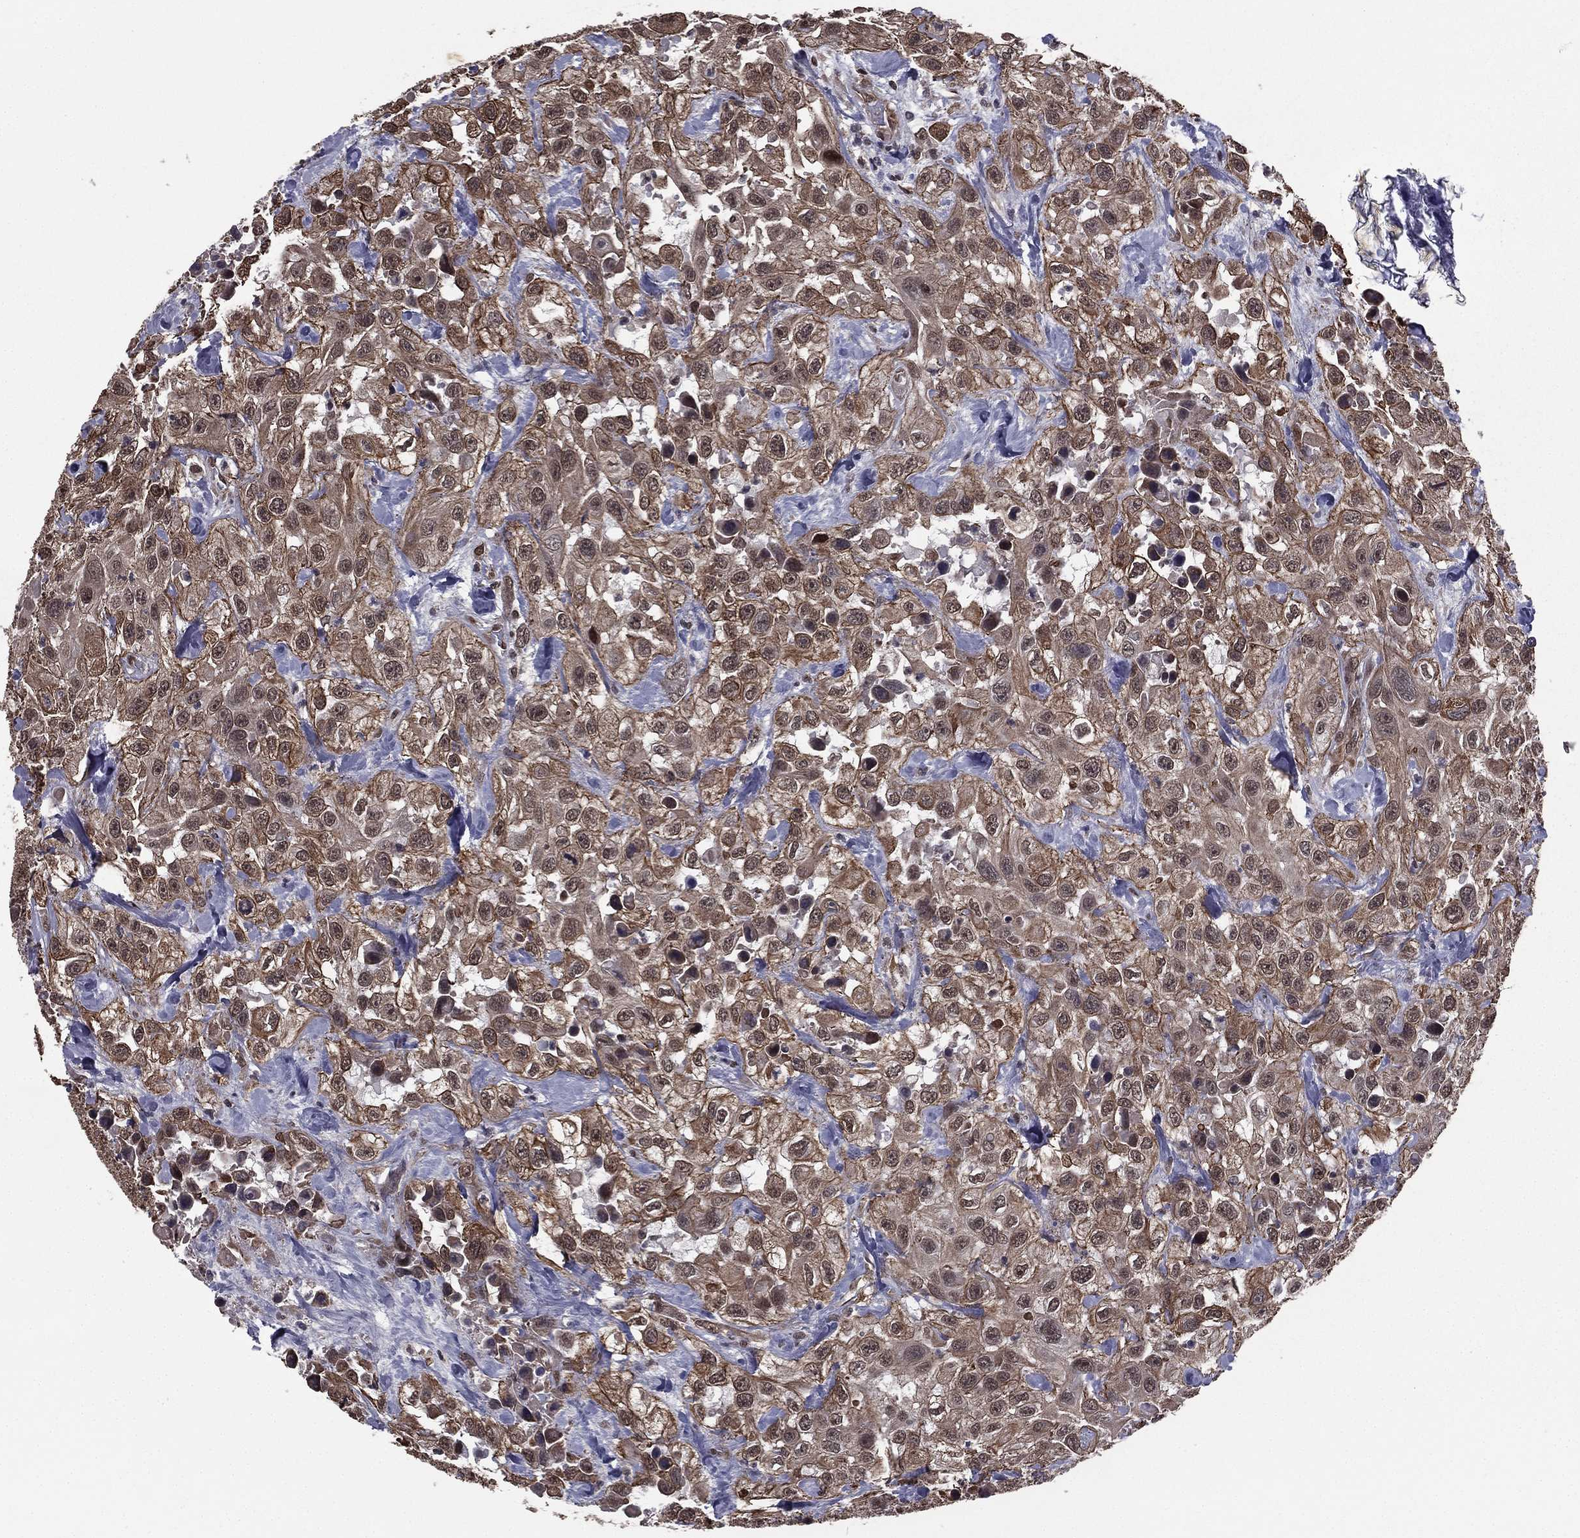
{"staining": {"intensity": "weak", "quantity": ">75%", "location": "cytoplasmic/membranous"}, "tissue": "urothelial cancer", "cell_type": "Tumor cells", "image_type": "cancer", "snomed": [{"axis": "morphology", "description": "Urothelial carcinoma, High grade"}, {"axis": "topography", "description": "Urinary bladder"}], "caption": "DAB immunohistochemical staining of high-grade urothelial carcinoma shows weak cytoplasmic/membranous protein staining in about >75% of tumor cells.", "gene": "RARB", "patient": {"sex": "male", "age": 79}}